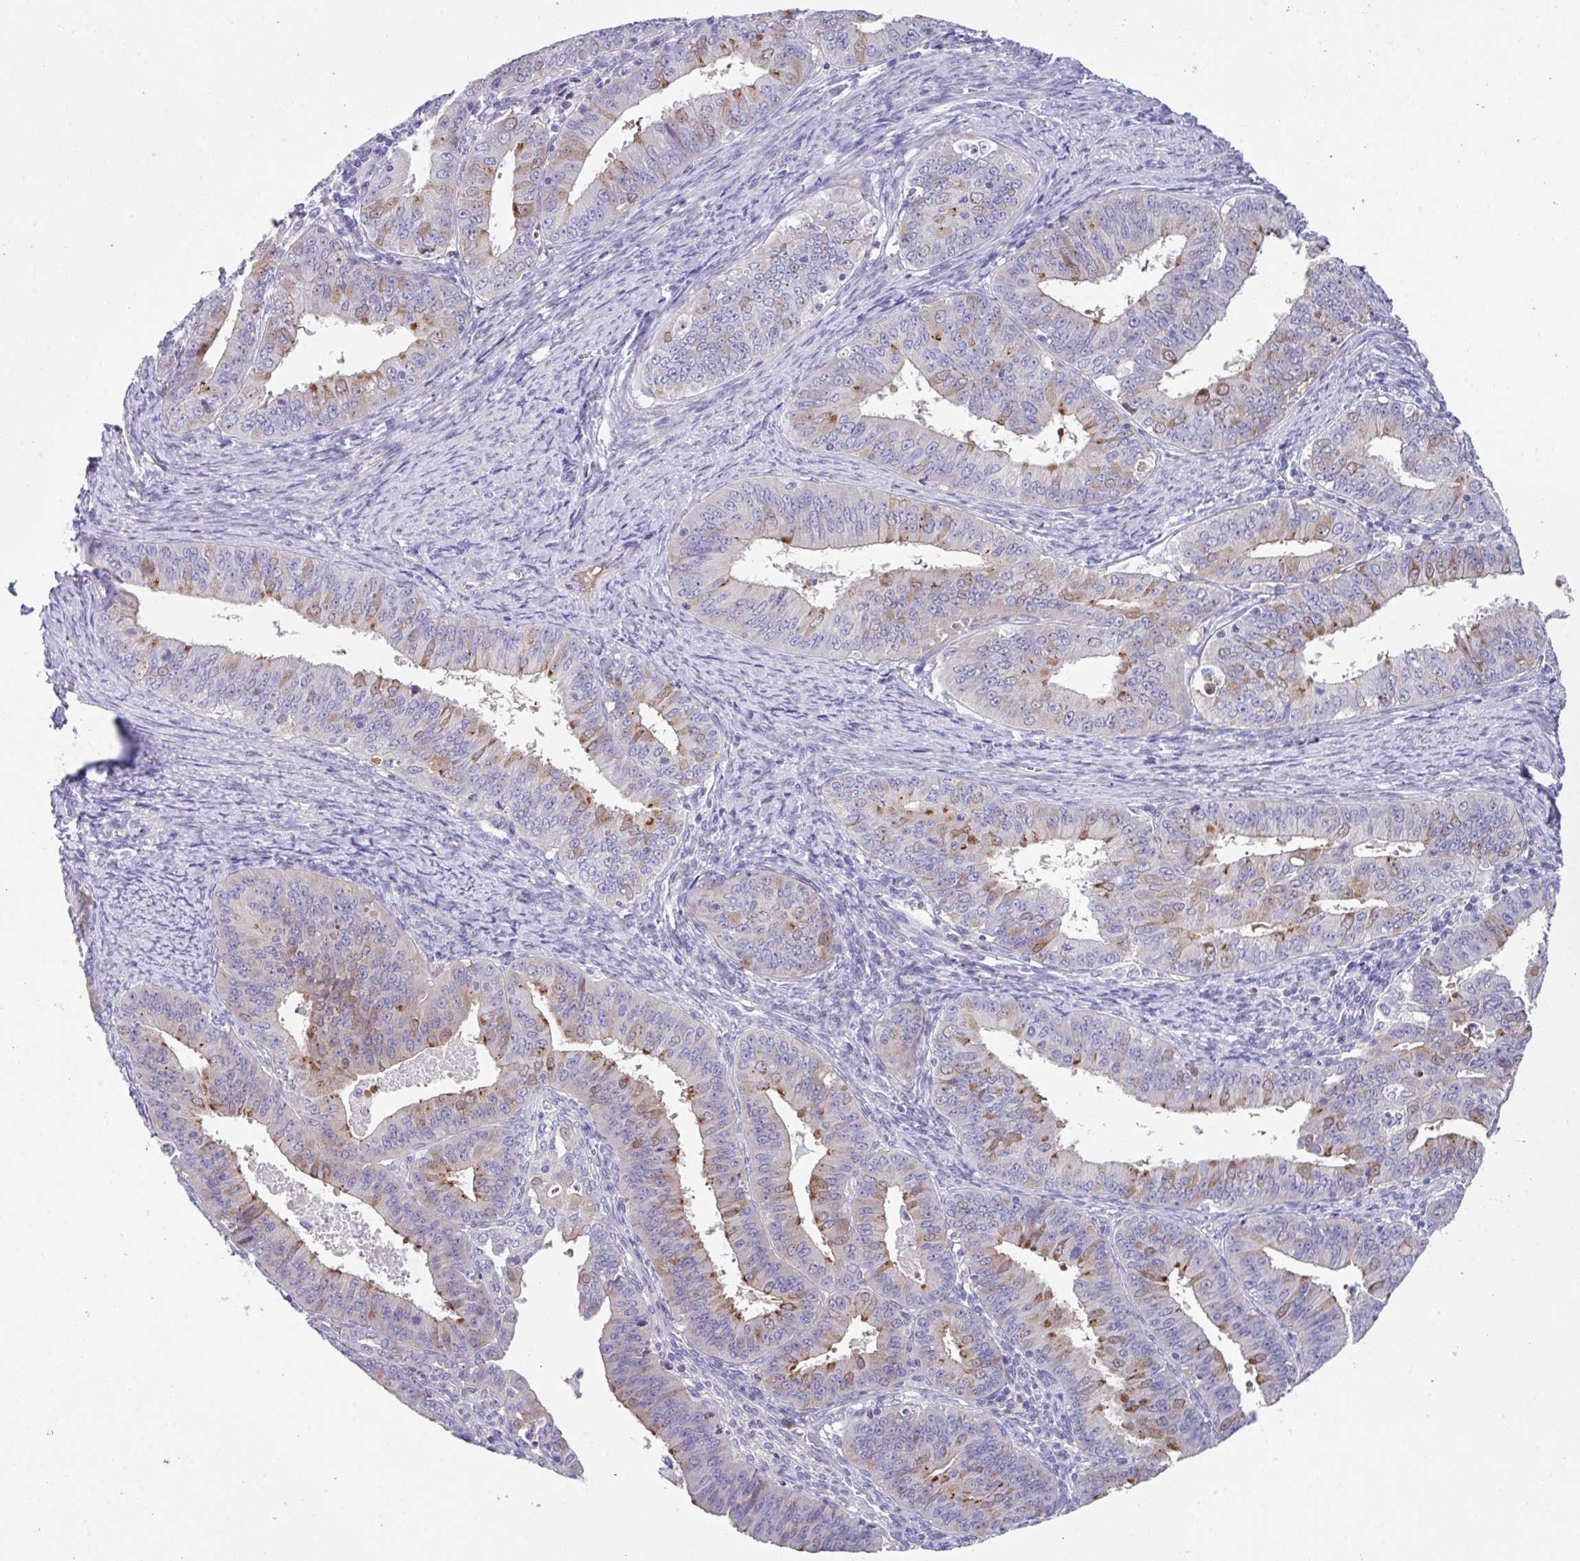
{"staining": {"intensity": "moderate", "quantity": "<25%", "location": "cytoplasmic/membranous"}, "tissue": "endometrial cancer", "cell_type": "Tumor cells", "image_type": "cancer", "snomed": [{"axis": "morphology", "description": "Adenocarcinoma, NOS"}, {"axis": "topography", "description": "Endometrium"}], "caption": "IHC (DAB (3,3'-diaminobenzidine)) staining of human endometrial cancer displays moderate cytoplasmic/membranous protein staining in approximately <25% of tumor cells.", "gene": "DNAL1", "patient": {"sex": "female", "age": 73}}